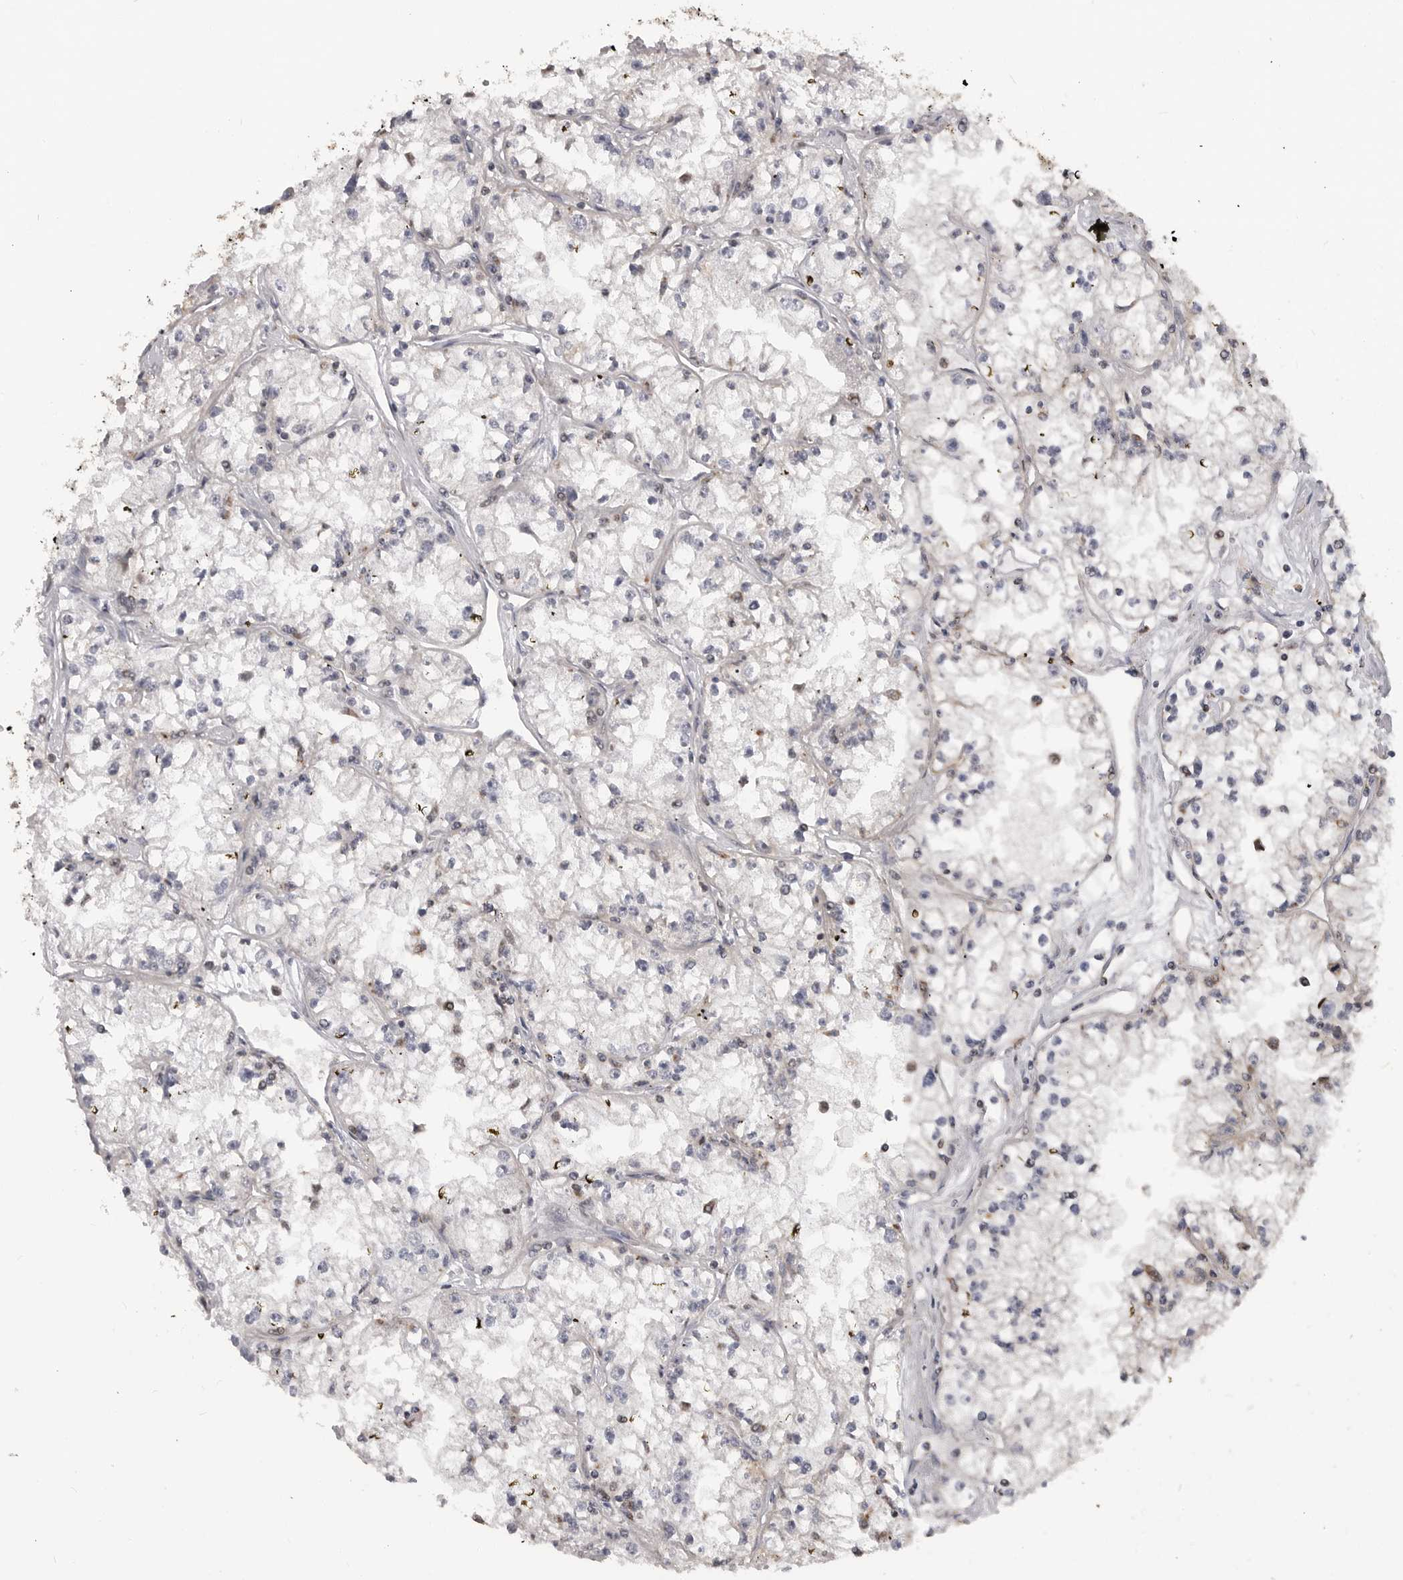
{"staining": {"intensity": "negative", "quantity": "none", "location": "none"}, "tissue": "renal cancer", "cell_type": "Tumor cells", "image_type": "cancer", "snomed": [{"axis": "morphology", "description": "Adenocarcinoma, NOS"}, {"axis": "topography", "description": "Kidney"}], "caption": "High power microscopy micrograph of an immunohistochemistry micrograph of renal cancer (adenocarcinoma), revealing no significant staining in tumor cells.", "gene": "SMARCC1", "patient": {"sex": "male", "age": 56}}